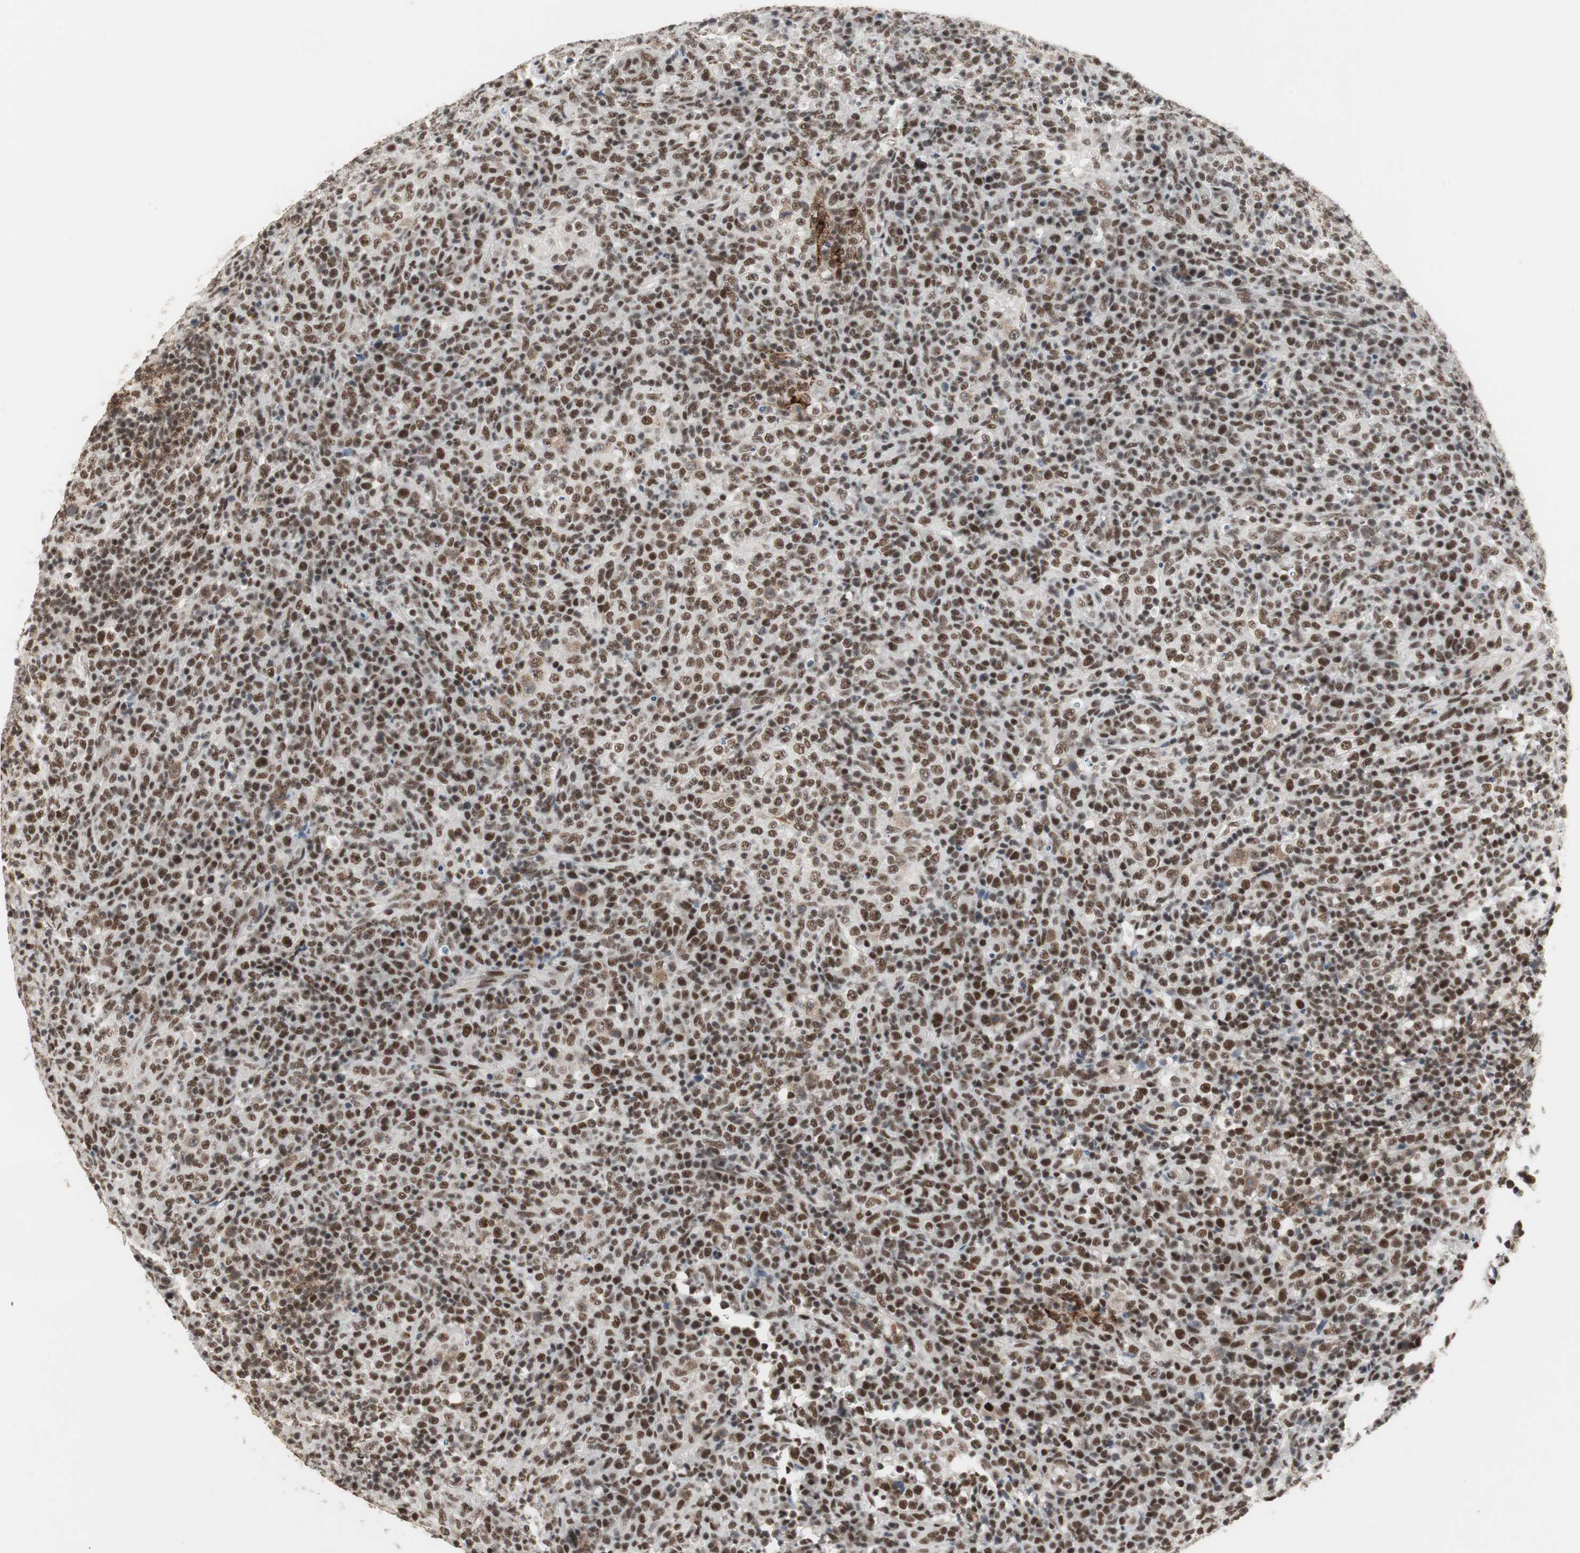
{"staining": {"intensity": "strong", "quantity": ">75%", "location": "nuclear"}, "tissue": "lymphoma", "cell_type": "Tumor cells", "image_type": "cancer", "snomed": [{"axis": "morphology", "description": "Malignant lymphoma, non-Hodgkin's type, High grade"}, {"axis": "topography", "description": "Lymph node"}], "caption": "The micrograph demonstrates a brown stain indicating the presence of a protein in the nuclear of tumor cells in lymphoma.", "gene": "RTF1", "patient": {"sex": "female", "age": 76}}